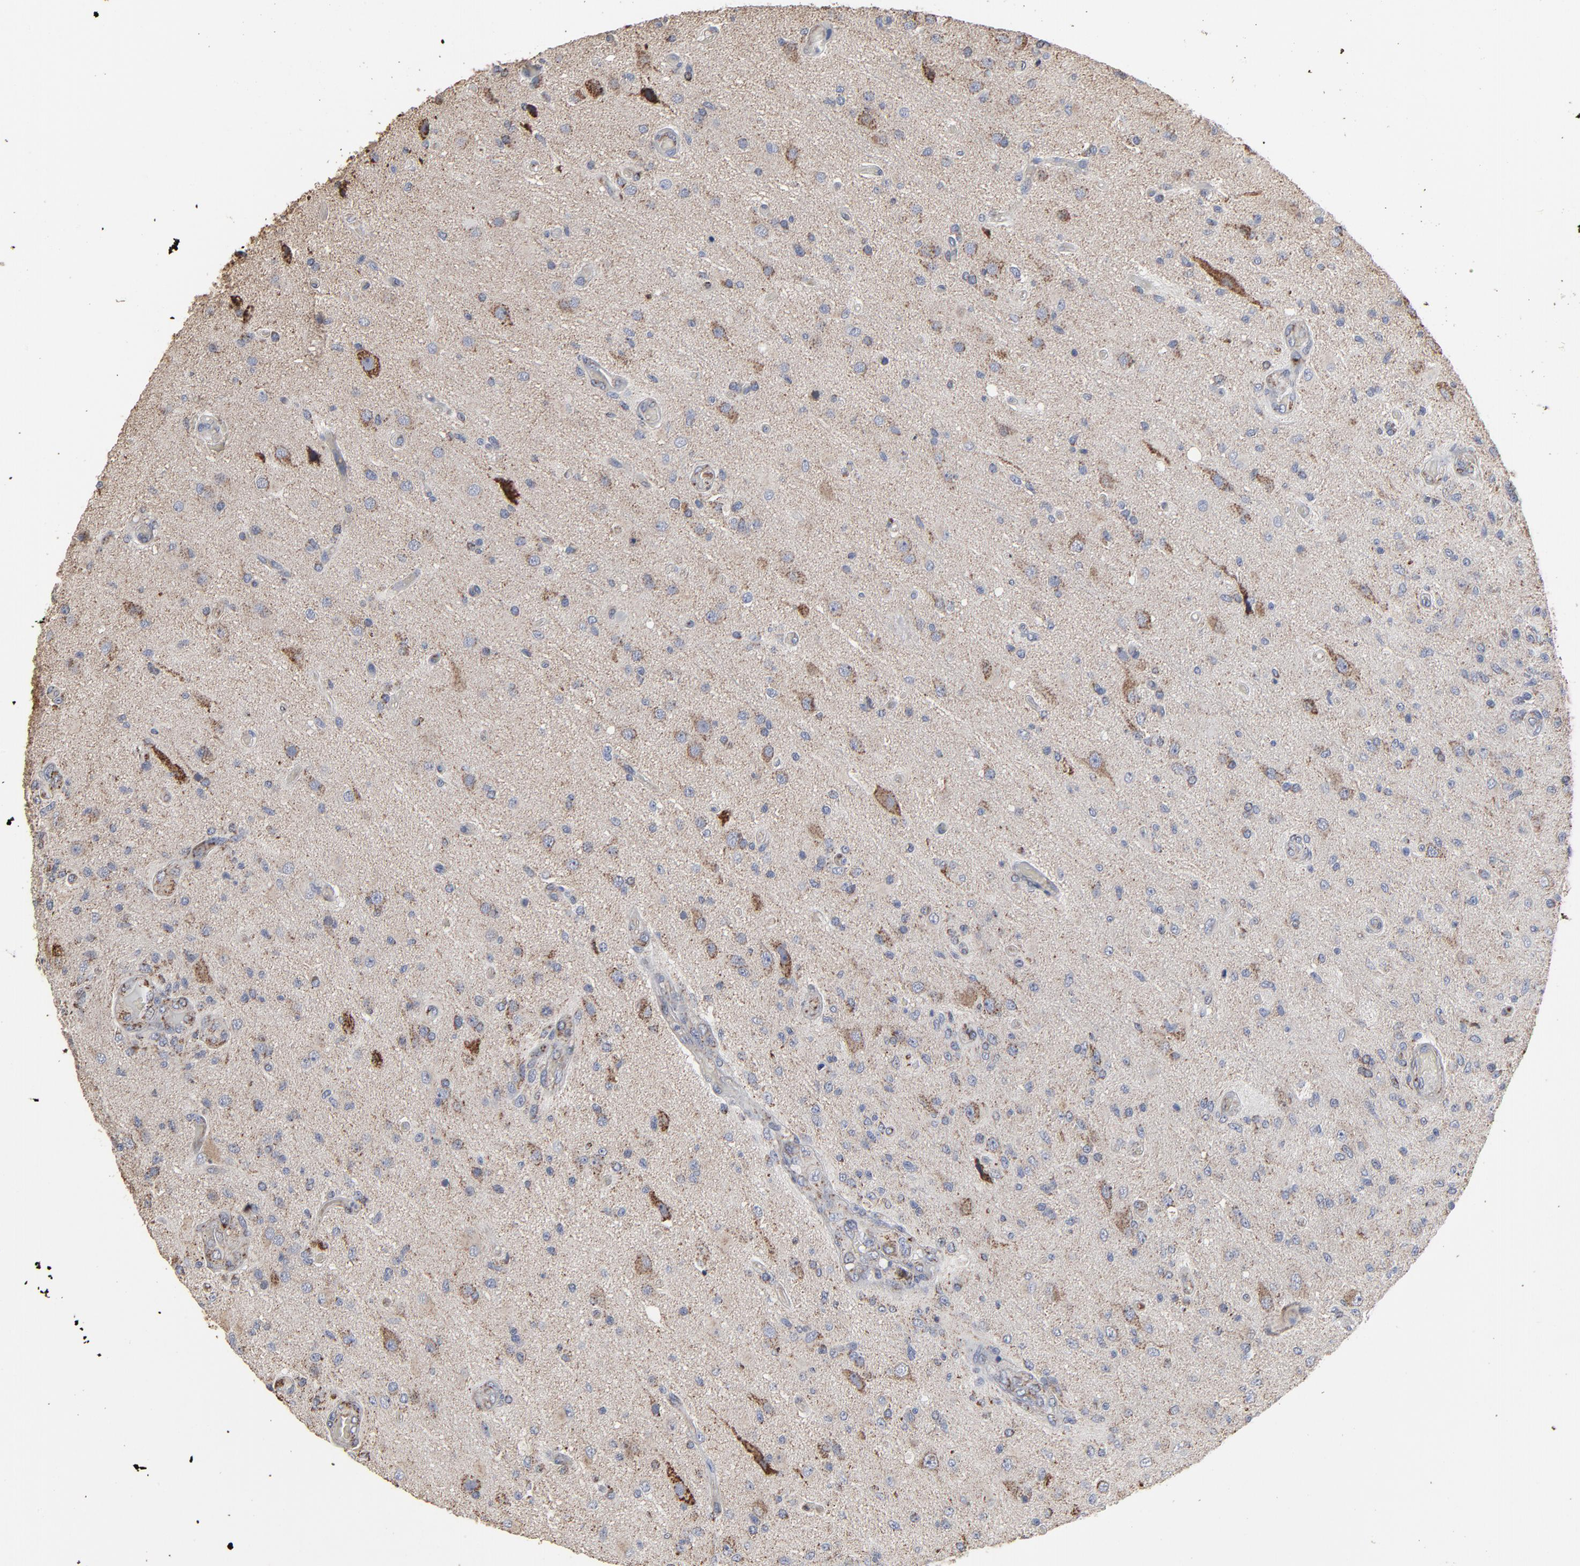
{"staining": {"intensity": "moderate", "quantity": "<25%", "location": "cytoplasmic/membranous"}, "tissue": "glioma", "cell_type": "Tumor cells", "image_type": "cancer", "snomed": [{"axis": "morphology", "description": "Normal tissue, NOS"}, {"axis": "morphology", "description": "Glioma, malignant, High grade"}, {"axis": "topography", "description": "Cerebral cortex"}], "caption": "A brown stain labels moderate cytoplasmic/membranous expression of a protein in glioma tumor cells.", "gene": "UQCRC1", "patient": {"sex": "male", "age": 77}}